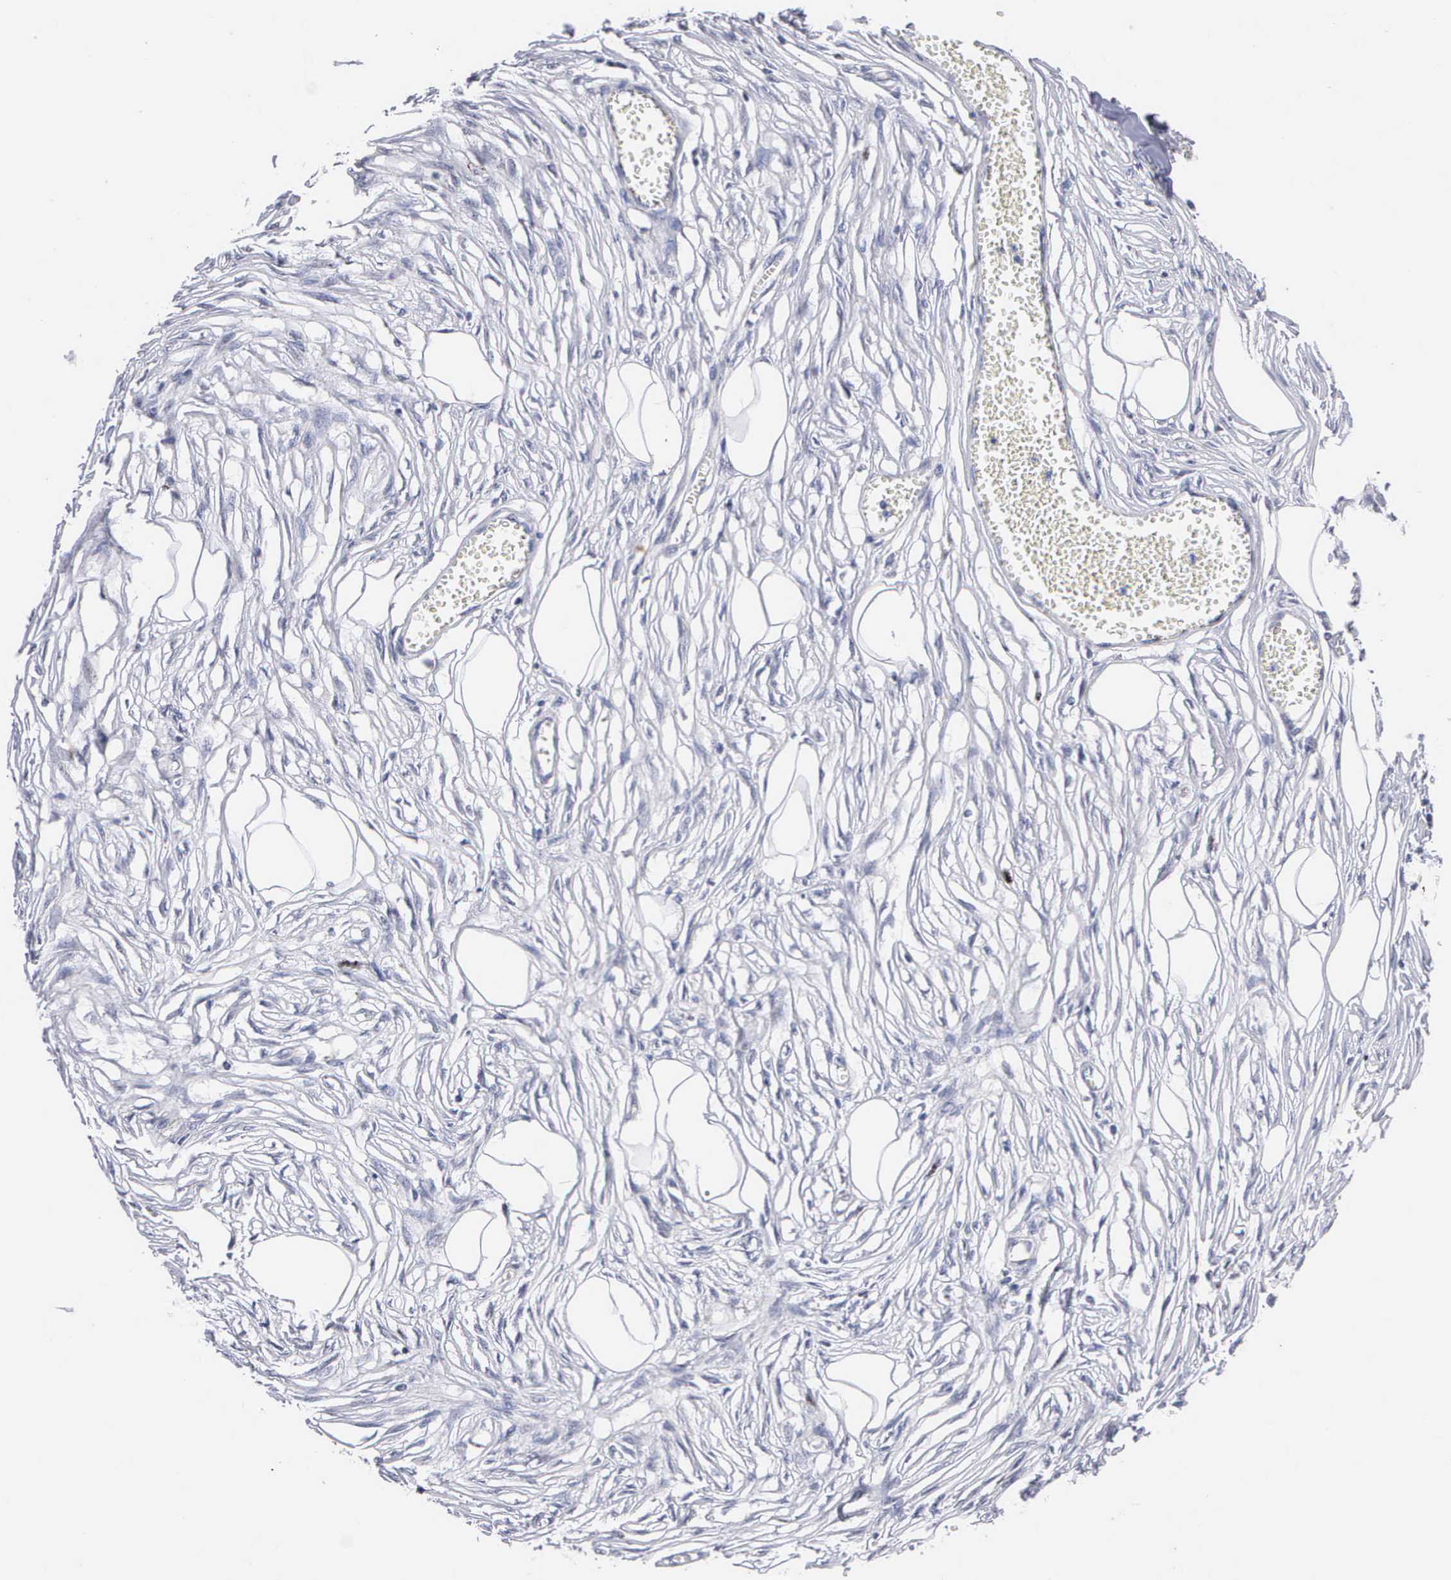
{"staining": {"intensity": "negative", "quantity": "none", "location": "none"}, "tissue": "adipose tissue", "cell_type": "Adipocytes", "image_type": "normal", "snomed": [{"axis": "morphology", "description": "Normal tissue, NOS"}, {"axis": "morphology", "description": "Sarcoma, NOS"}, {"axis": "topography", "description": "Skin"}, {"axis": "topography", "description": "Soft tissue"}], "caption": "The IHC photomicrograph has no significant expression in adipocytes of adipose tissue. (DAB (3,3'-diaminobenzidine) immunohistochemistry, high magnification).", "gene": "KDM6A", "patient": {"sex": "female", "age": 51}}